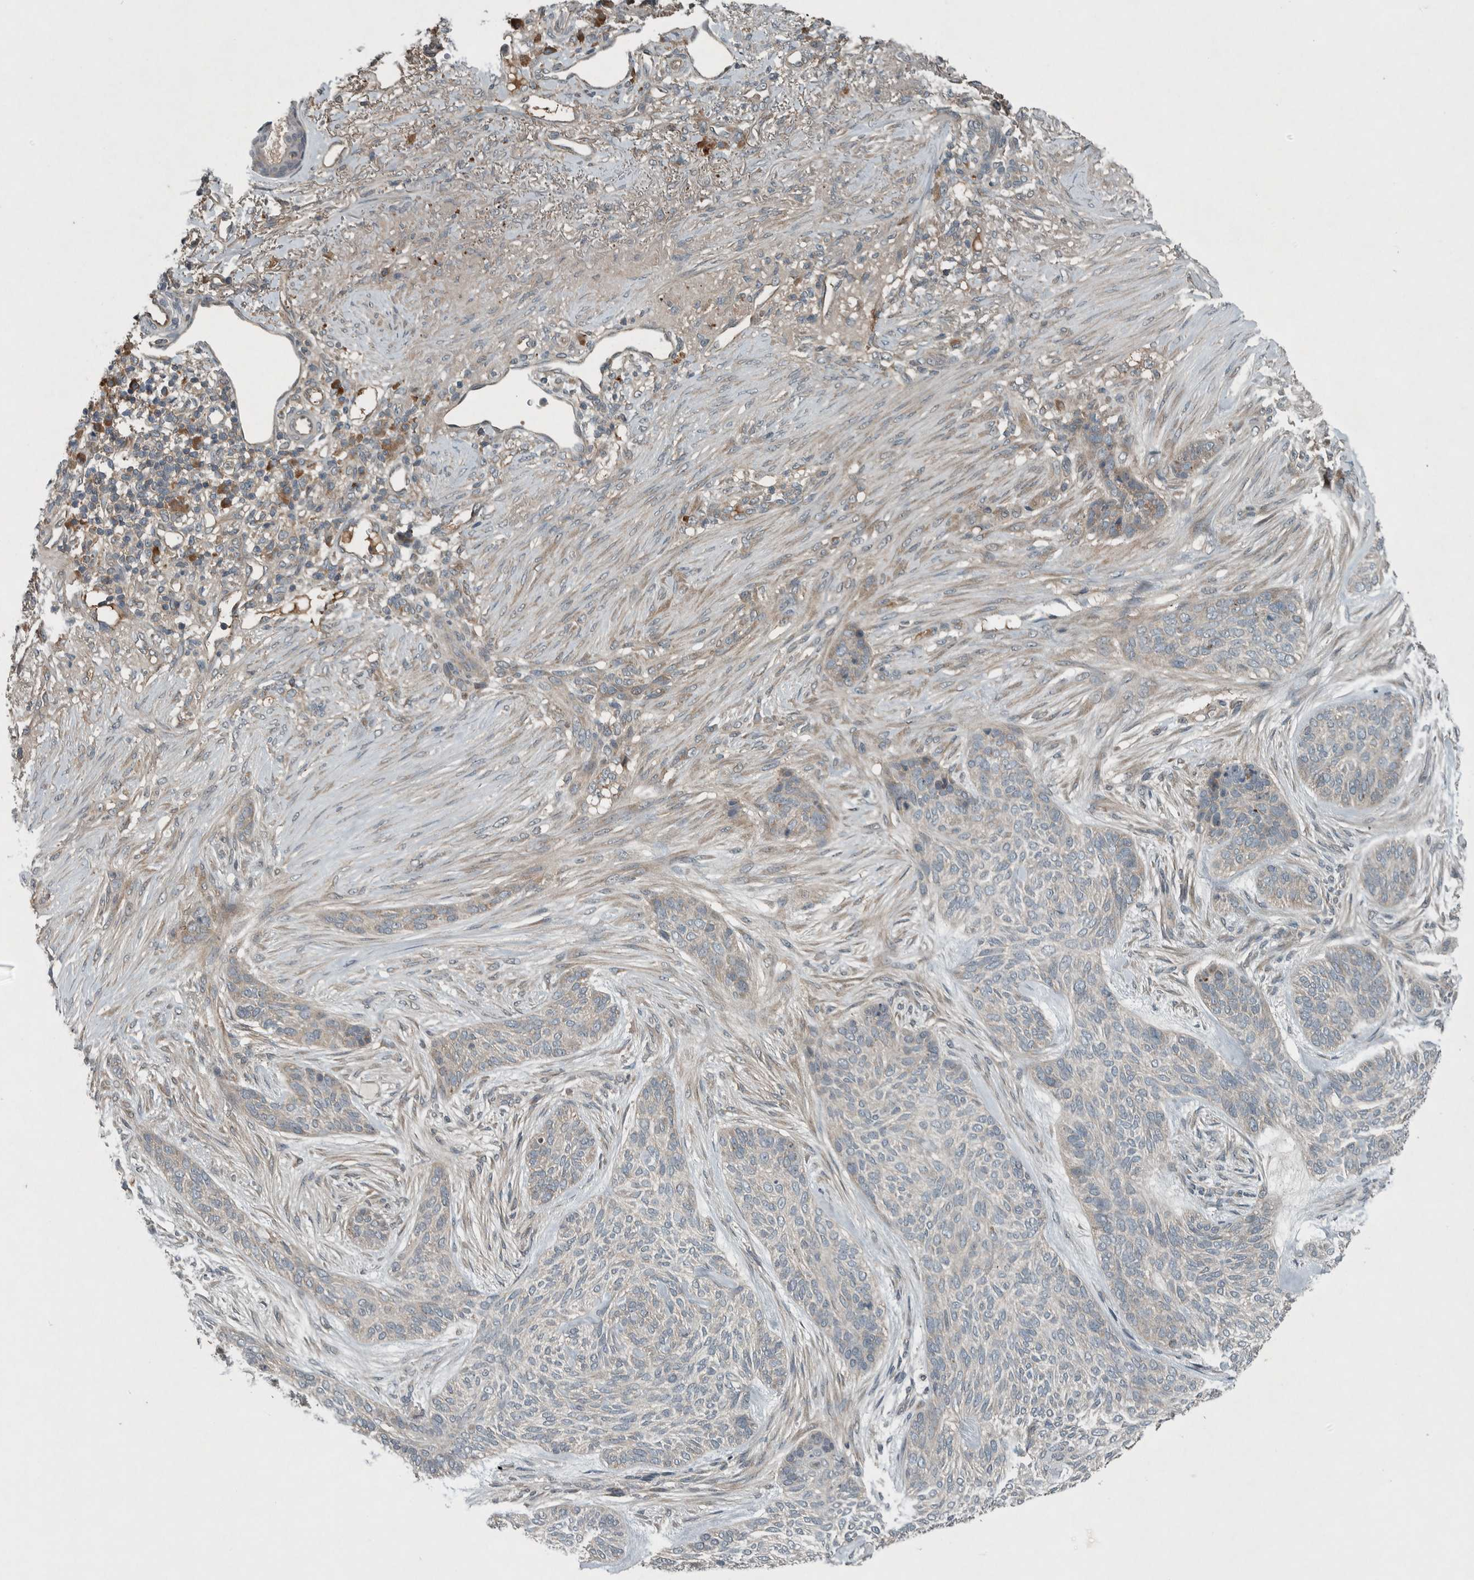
{"staining": {"intensity": "negative", "quantity": "none", "location": "none"}, "tissue": "skin cancer", "cell_type": "Tumor cells", "image_type": "cancer", "snomed": [{"axis": "morphology", "description": "Basal cell carcinoma"}, {"axis": "topography", "description": "Skin"}], "caption": "Immunohistochemical staining of skin basal cell carcinoma demonstrates no significant staining in tumor cells.", "gene": "CLCN2", "patient": {"sex": "male", "age": 55}}